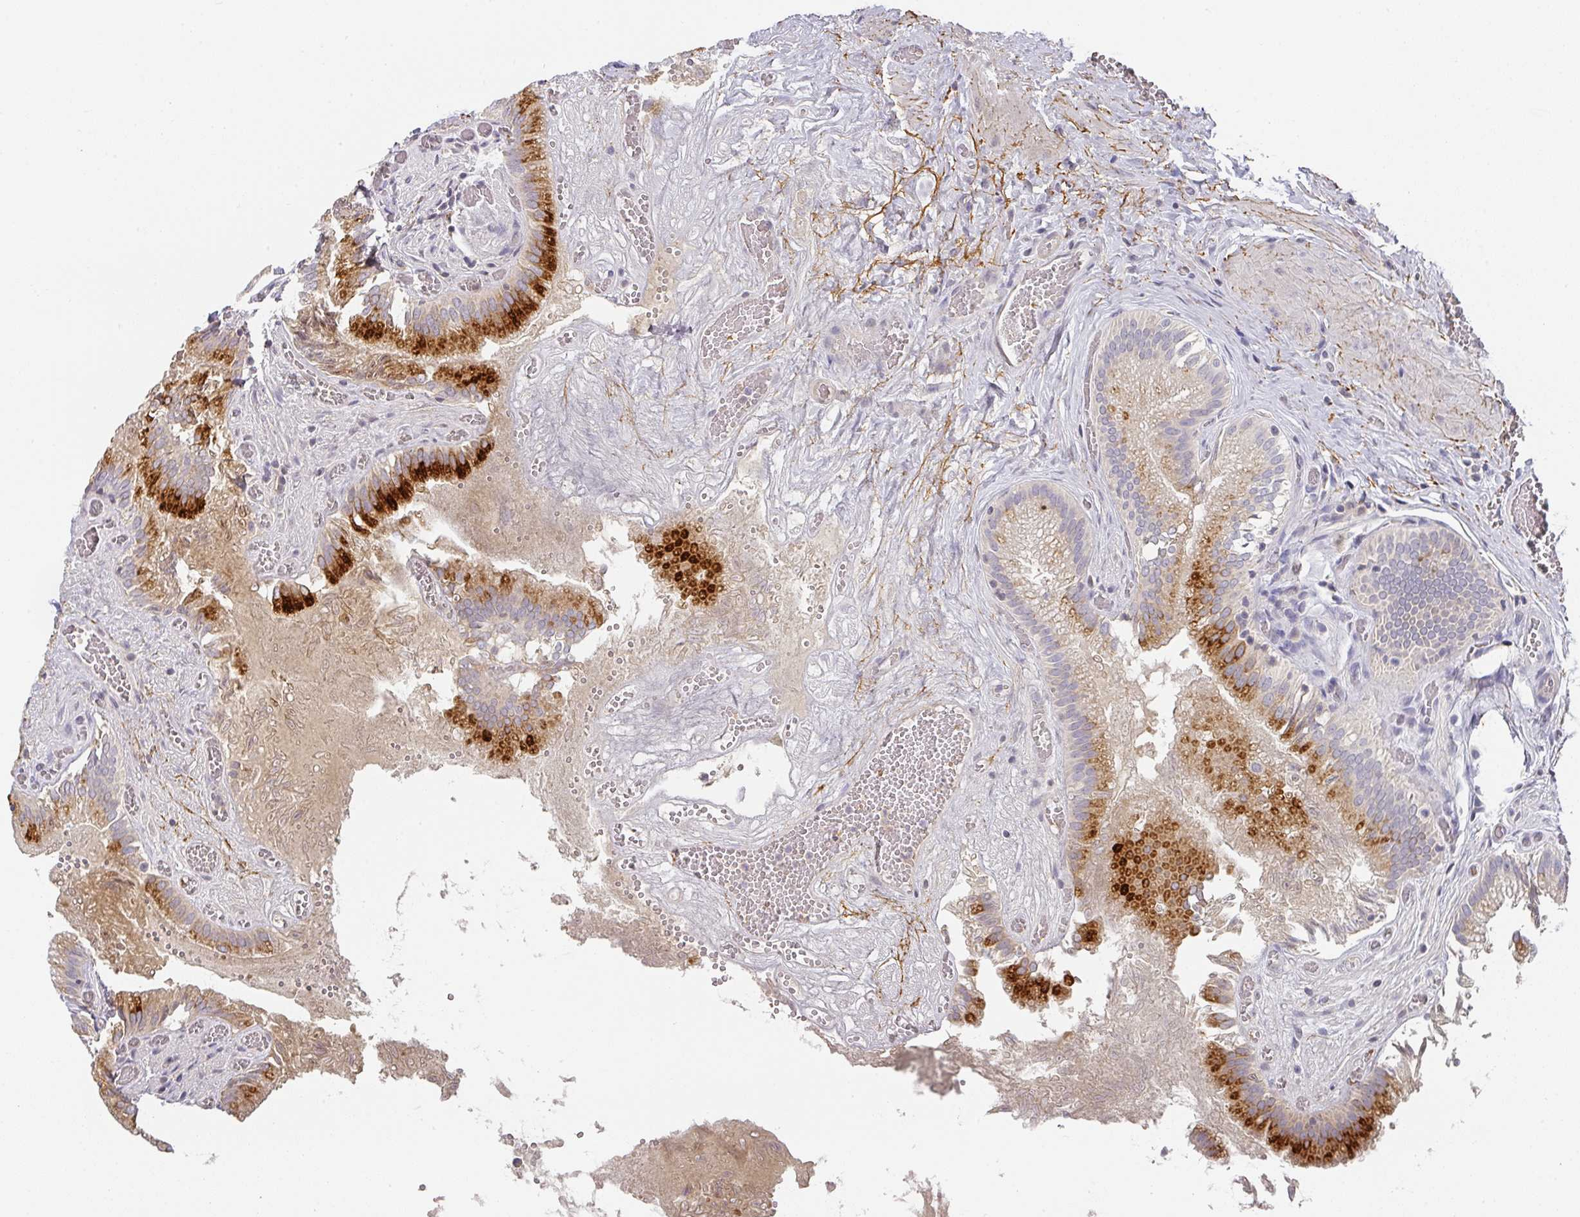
{"staining": {"intensity": "strong", "quantity": "25%-75%", "location": "cytoplasmic/membranous"}, "tissue": "gallbladder", "cell_type": "Glandular cells", "image_type": "normal", "snomed": [{"axis": "morphology", "description": "Normal tissue, NOS"}, {"axis": "topography", "description": "Gallbladder"}, {"axis": "topography", "description": "Peripheral nerve tissue"}], "caption": "Immunohistochemistry (IHC) of unremarkable human gallbladder displays high levels of strong cytoplasmic/membranous staining in approximately 25%-75% of glandular cells.", "gene": "FOXN4", "patient": {"sex": "male", "age": 17}}